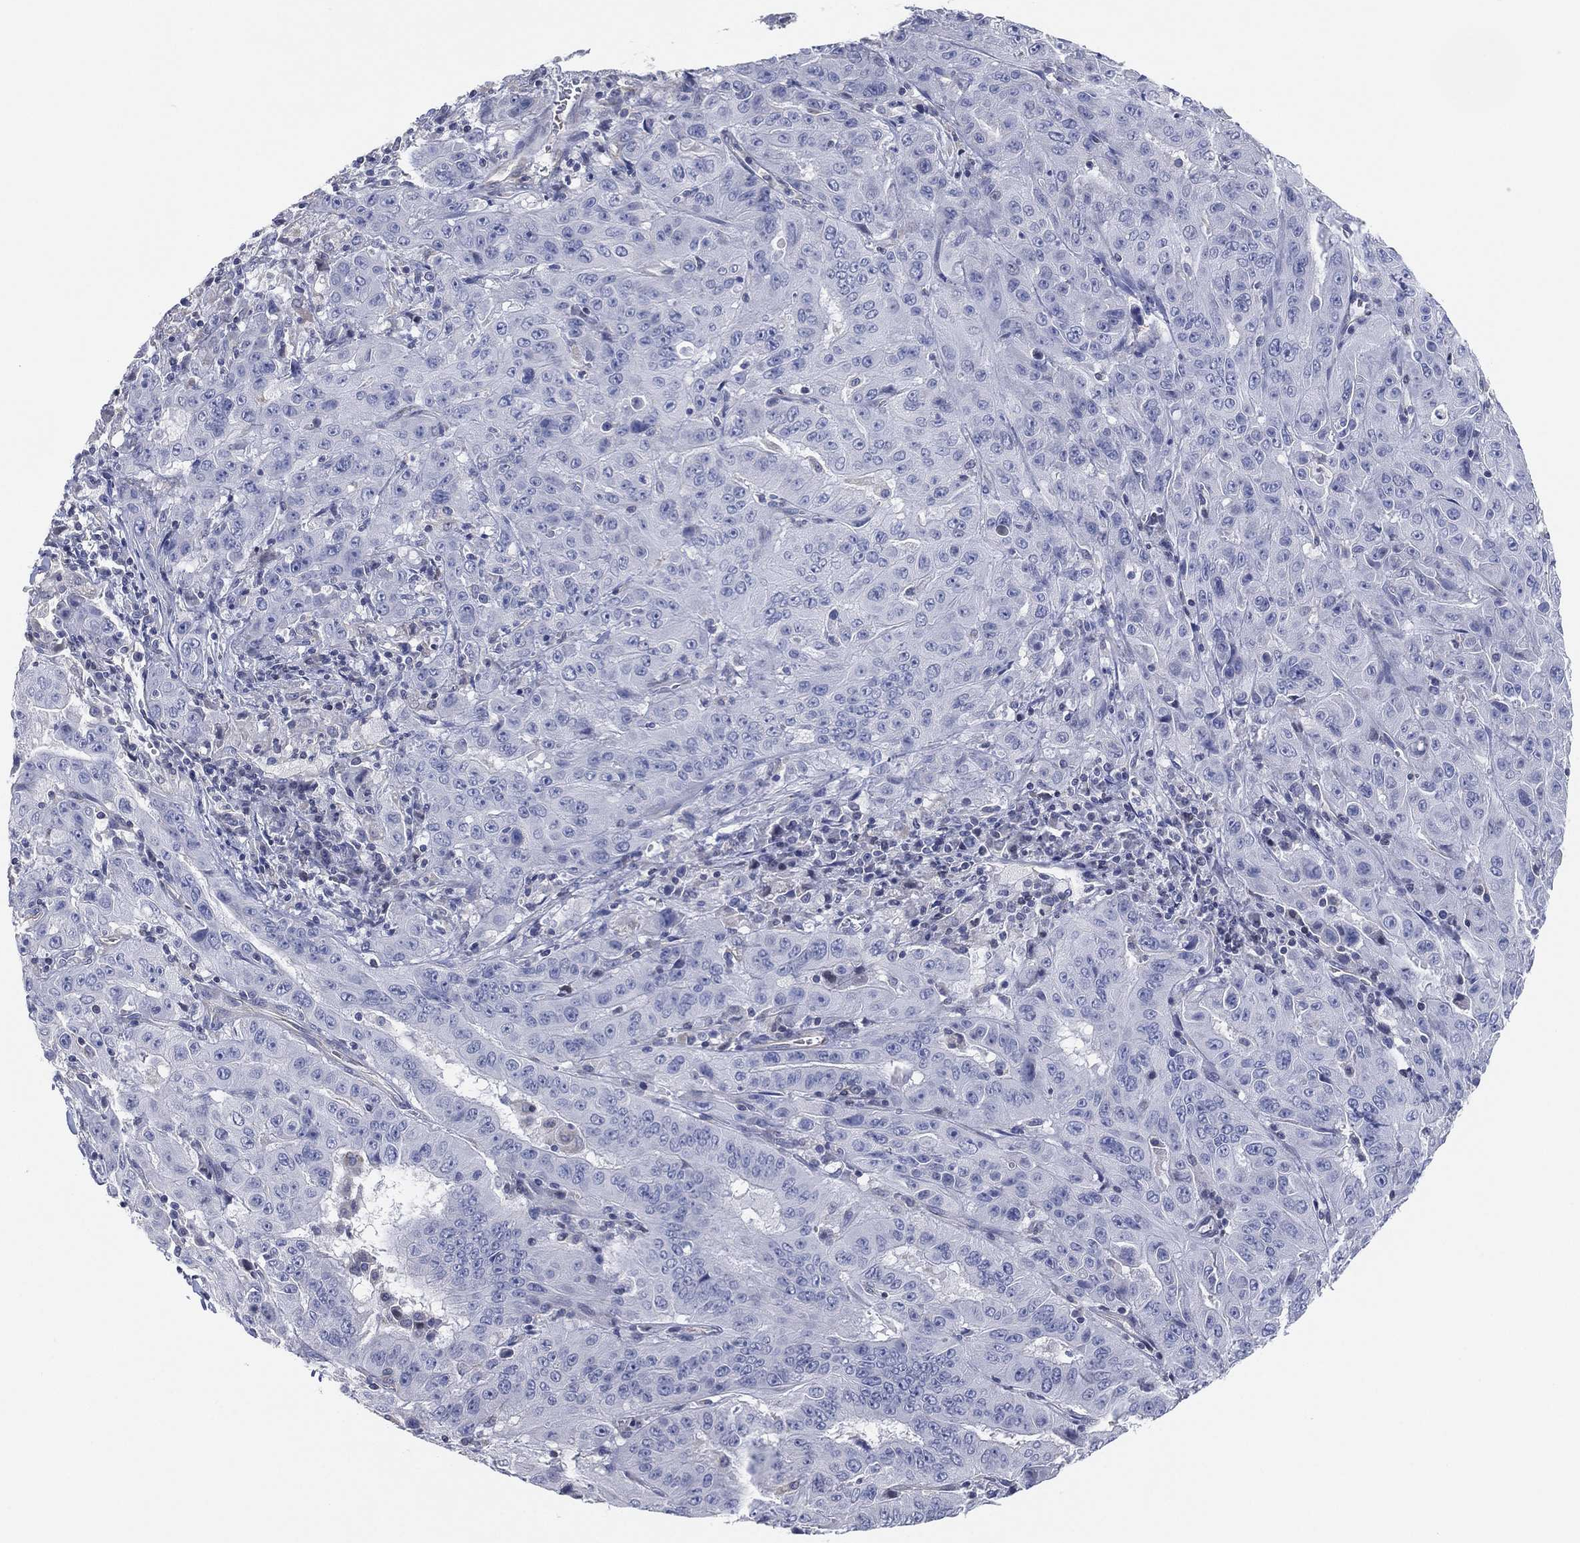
{"staining": {"intensity": "negative", "quantity": "none", "location": "none"}, "tissue": "pancreatic cancer", "cell_type": "Tumor cells", "image_type": "cancer", "snomed": [{"axis": "morphology", "description": "Adenocarcinoma, NOS"}, {"axis": "topography", "description": "Pancreas"}], "caption": "High magnification brightfield microscopy of pancreatic adenocarcinoma stained with DAB (brown) and counterstained with hematoxylin (blue): tumor cells show no significant positivity.", "gene": "CFTR", "patient": {"sex": "male", "age": 63}}